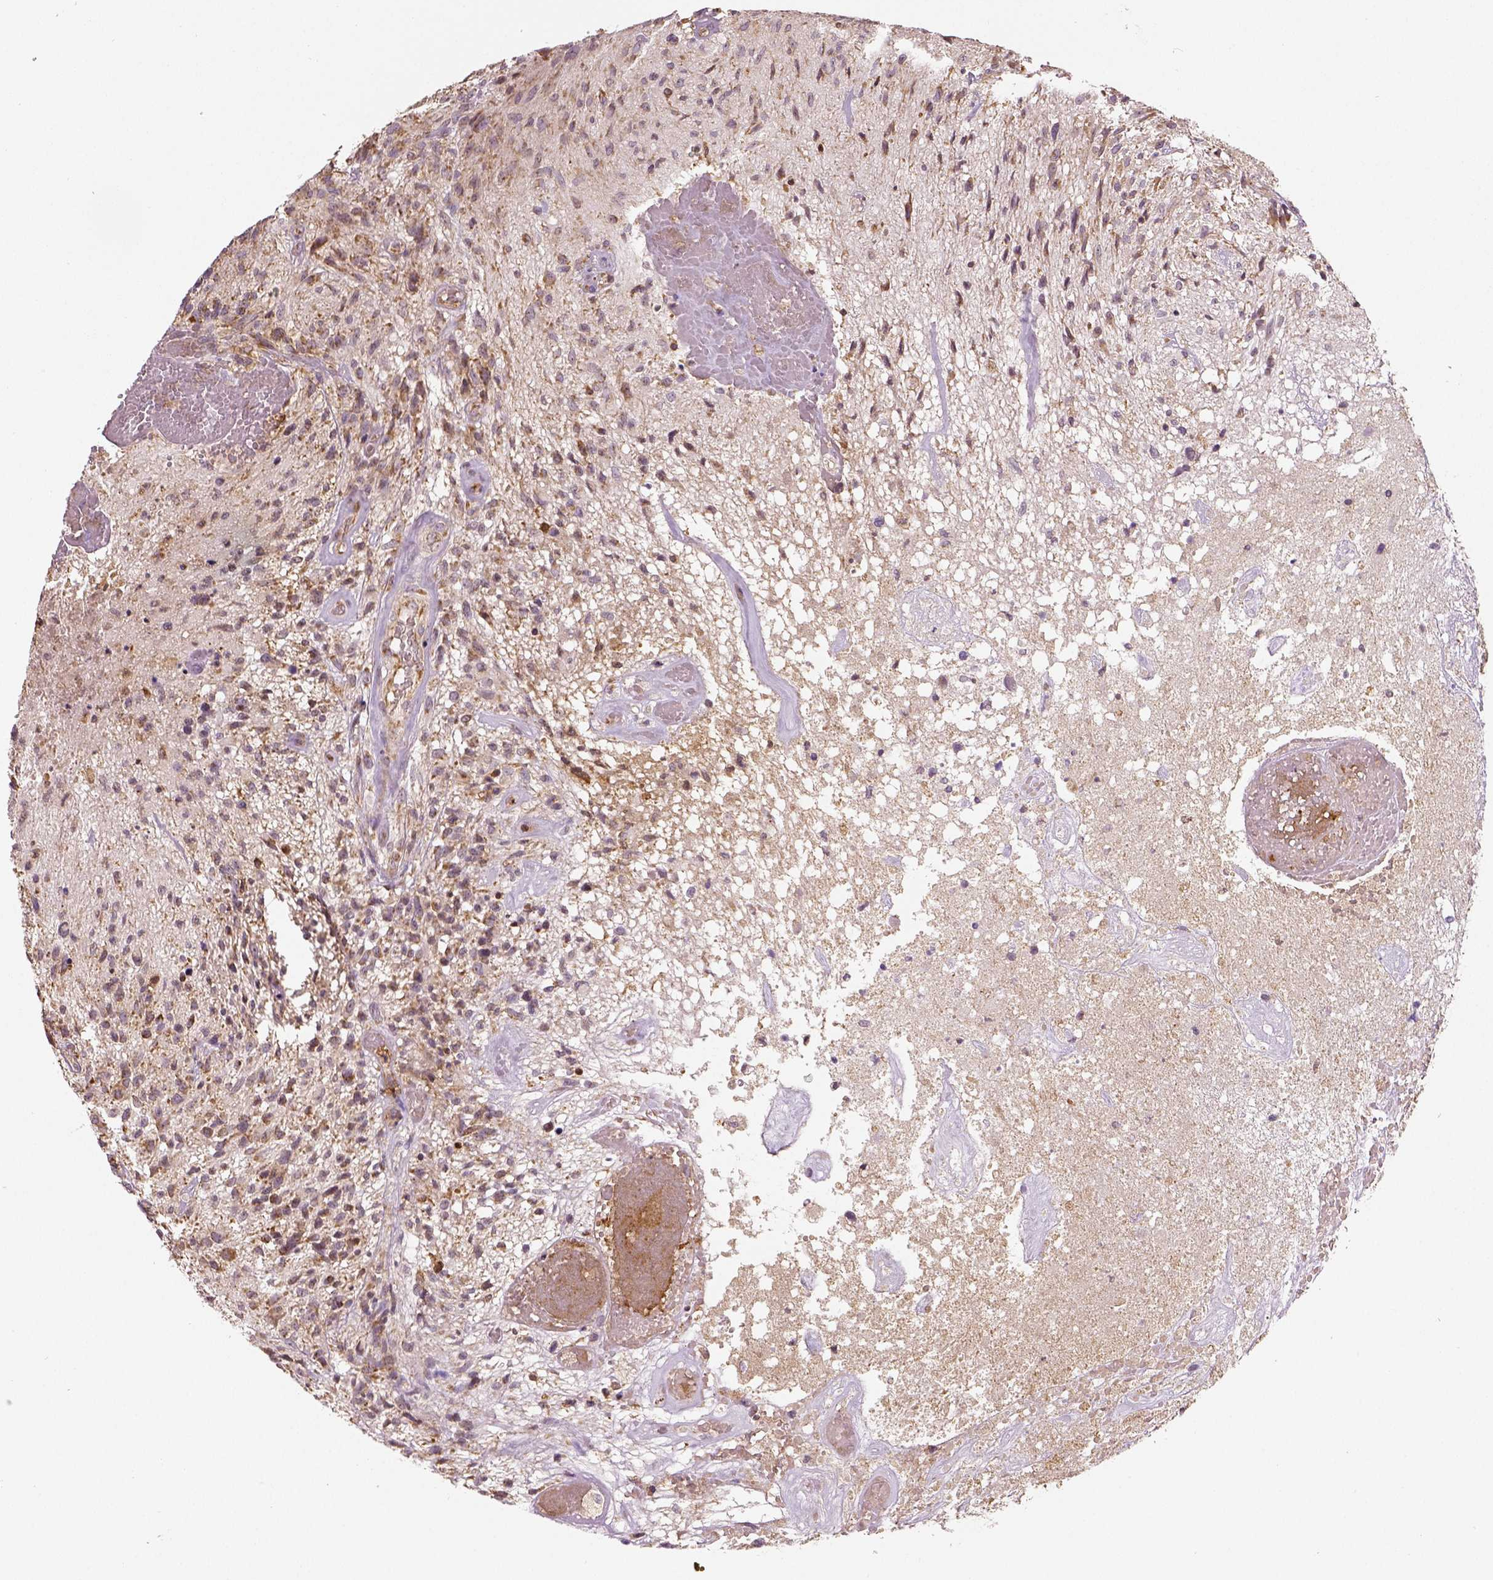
{"staining": {"intensity": "moderate", "quantity": ">75%", "location": "cytoplasmic/membranous"}, "tissue": "glioma", "cell_type": "Tumor cells", "image_type": "cancer", "snomed": [{"axis": "morphology", "description": "Glioma, malignant, High grade"}, {"axis": "topography", "description": "Brain"}], "caption": "Glioma stained for a protein exhibits moderate cytoplasmic/membranous positivity in tumor cells. The staining was performed using DAB (3,3'-diaminobenzidine), with brown indicating positive protein expression. Nuclei are stained blue with hematoxylin.", "gene": "PGAM5", "patient": {"sex": "male", "age": 75}}